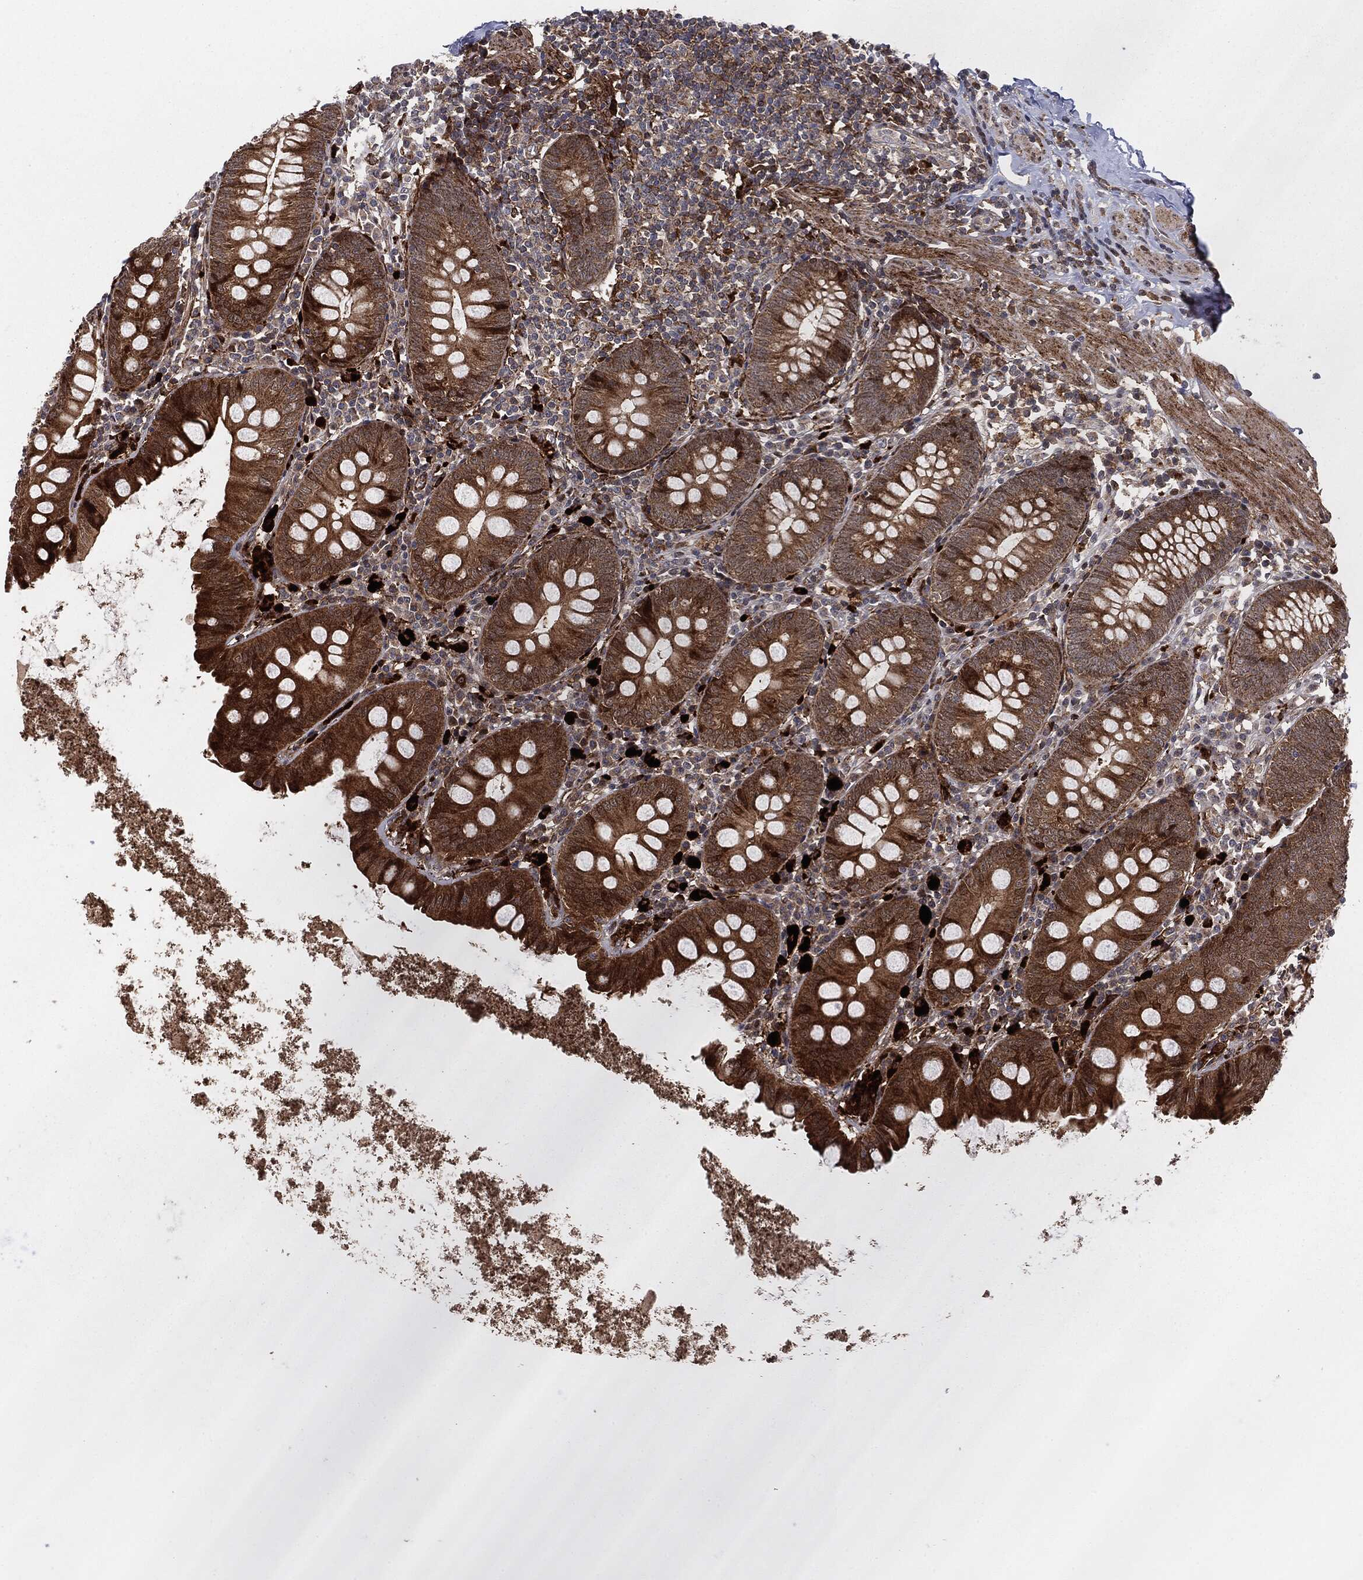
{"staining": {"intensity": "strong", "quantity": "25%-75%", "location": "cytoplasmic/membranous"}, "tissue": "appendix", "cell_type": "Glandular cells", "image_type": "normal", "snomed": [{"axis": "morphology", "description": "Normal tissue, NOS"}, {"axis": "topography", "description": "Appendix"}], "caption": "Strong cytoplasmic/membranous expression for a protein is seen in about 25%-75% of glandular cells of unremarkable appendix using immunohistochemistry.", "gene": "PTEN", "patient": {"sex": "female", "age": 82}}